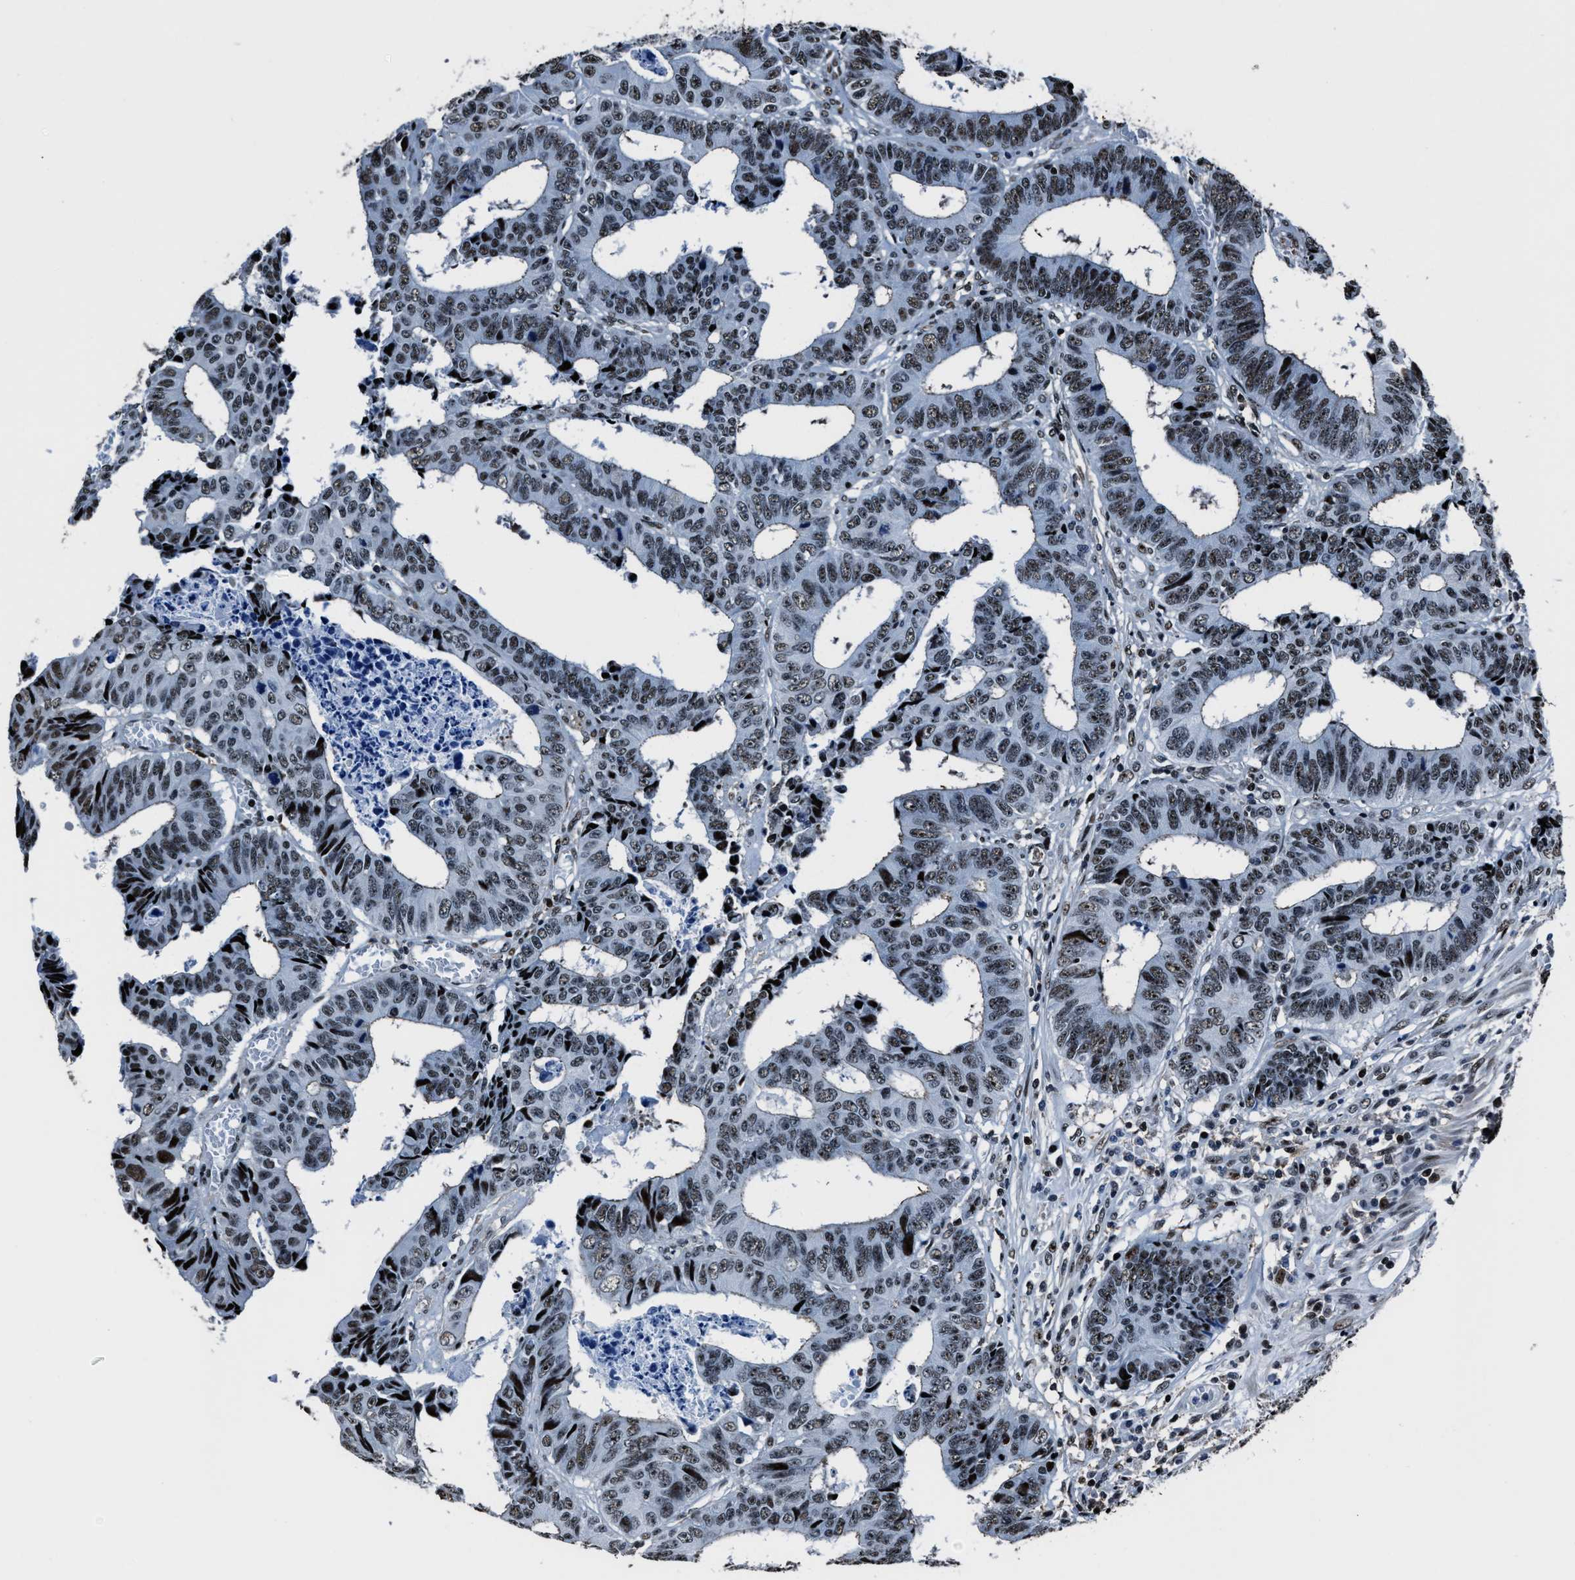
{"staining": {"intensity": "weak", "quantity": ">75%", "location": "nuclear"}, "tissue": "colorectal cancer", "cell_type": "Tumor cells", "image_type": "cancer", "snomed": [{"axis": "morphology", "description": "Adenocarcinoma, NOS"}, {"axis": "topography", "description": "Rectum"}], "caption": "Immunohistochemistry image of human colorectal adenocarcinoma stained for a protein (brown), which shows low levels of weak nuclear expression in approximately >75% of tumor cells.", "gene": "PPIE", "patient": {"sex": "male", "age": 84}}